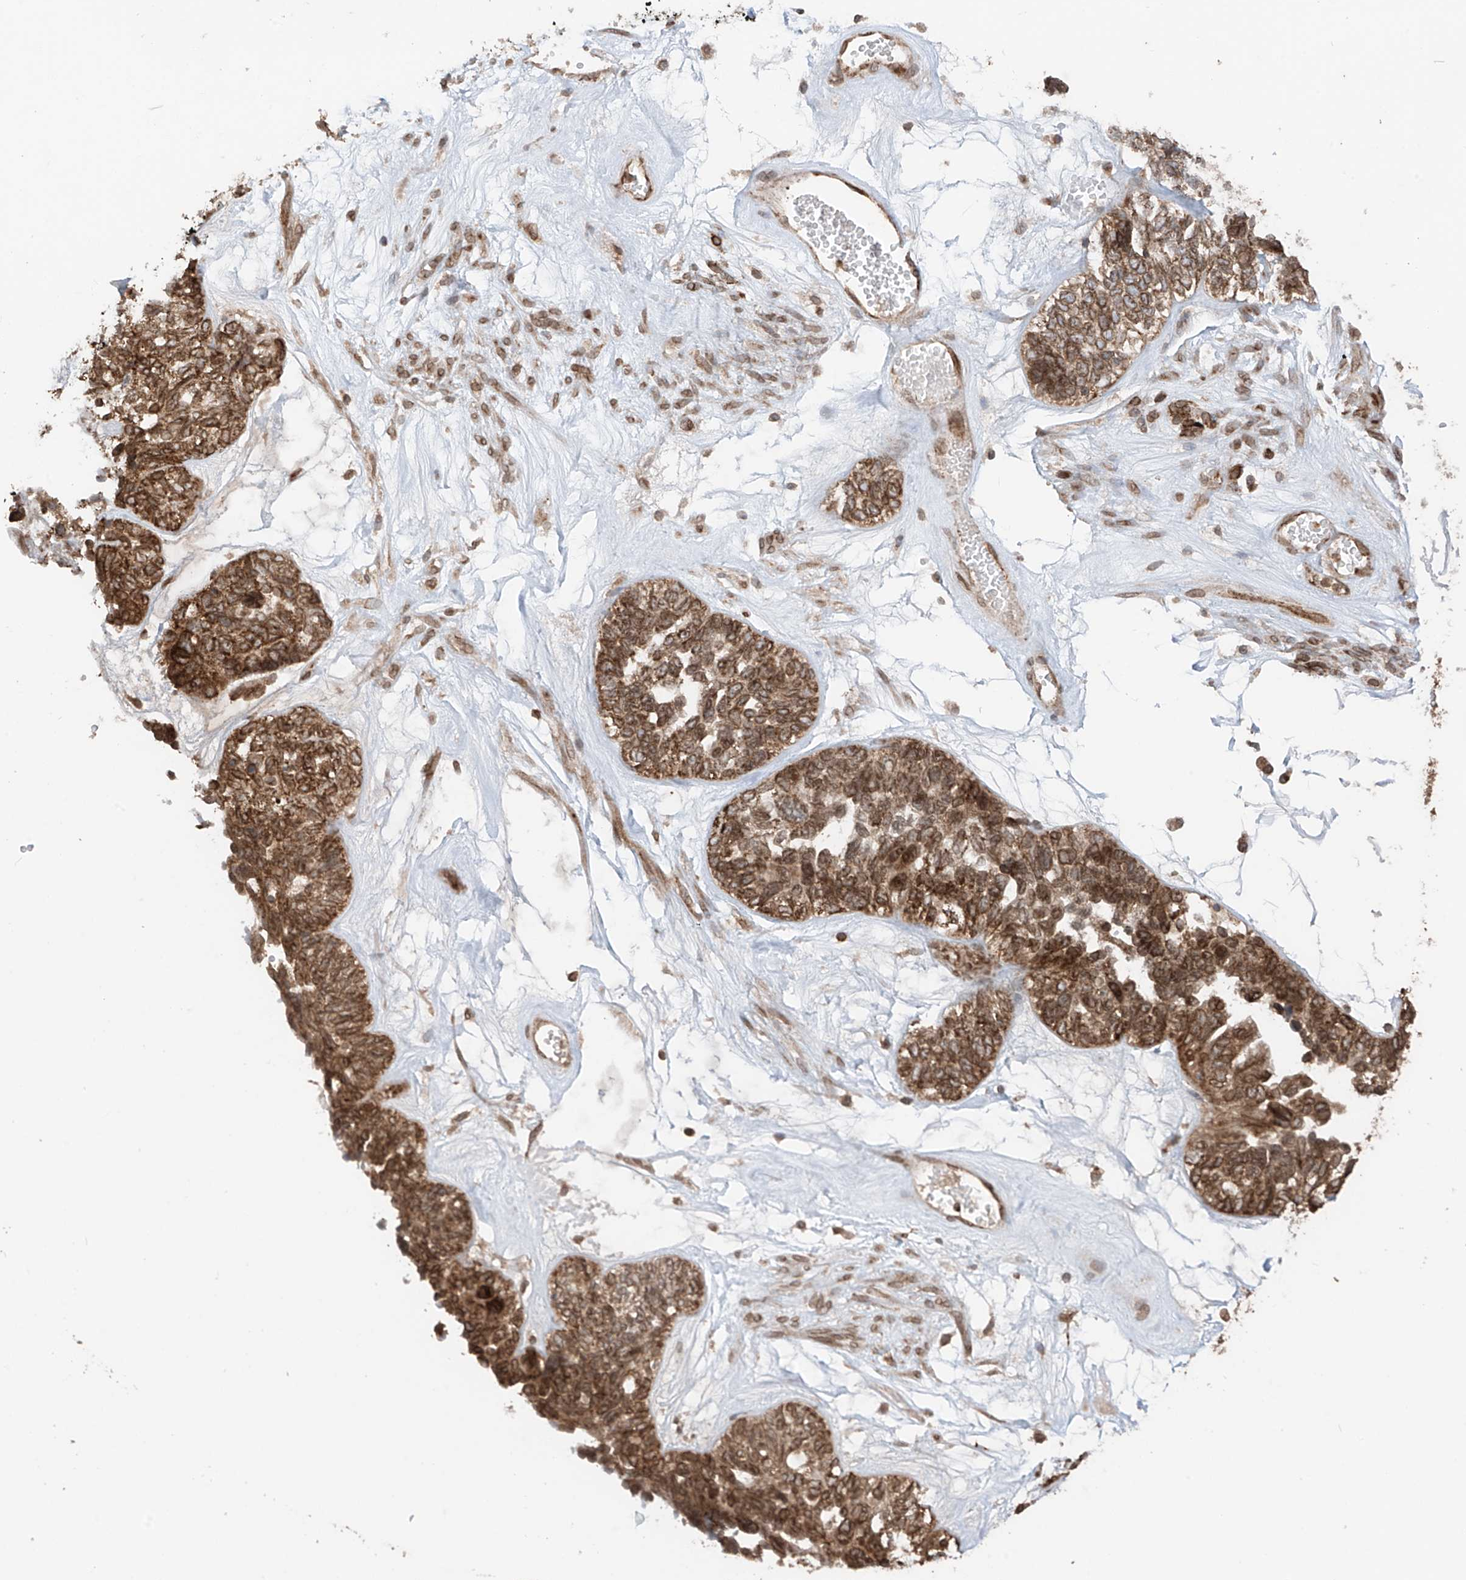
{"staining": {"intensity": "moderate", "quantity": ">75%", "location": "cytoplasmic/membranous,nuclear"}, "tissue": "ovarian cancer", "cell_type": "Tumor cells", "image_type": "cancer", "snomed": [{"axis": "morphology", "description": "Cystadenocarcinoma, serous, NOS"}, {"axis": "topography", "description": "Ovary"}], "caption": "Tumor cells show moderate cytoplasmic/membranous and nuclear expression in approximately >75% of cells in ovarian cancer (serous cystadenocarcinoma).", "gene": "AHCTF1", "patient": {"sex": "female", "age": 79}}